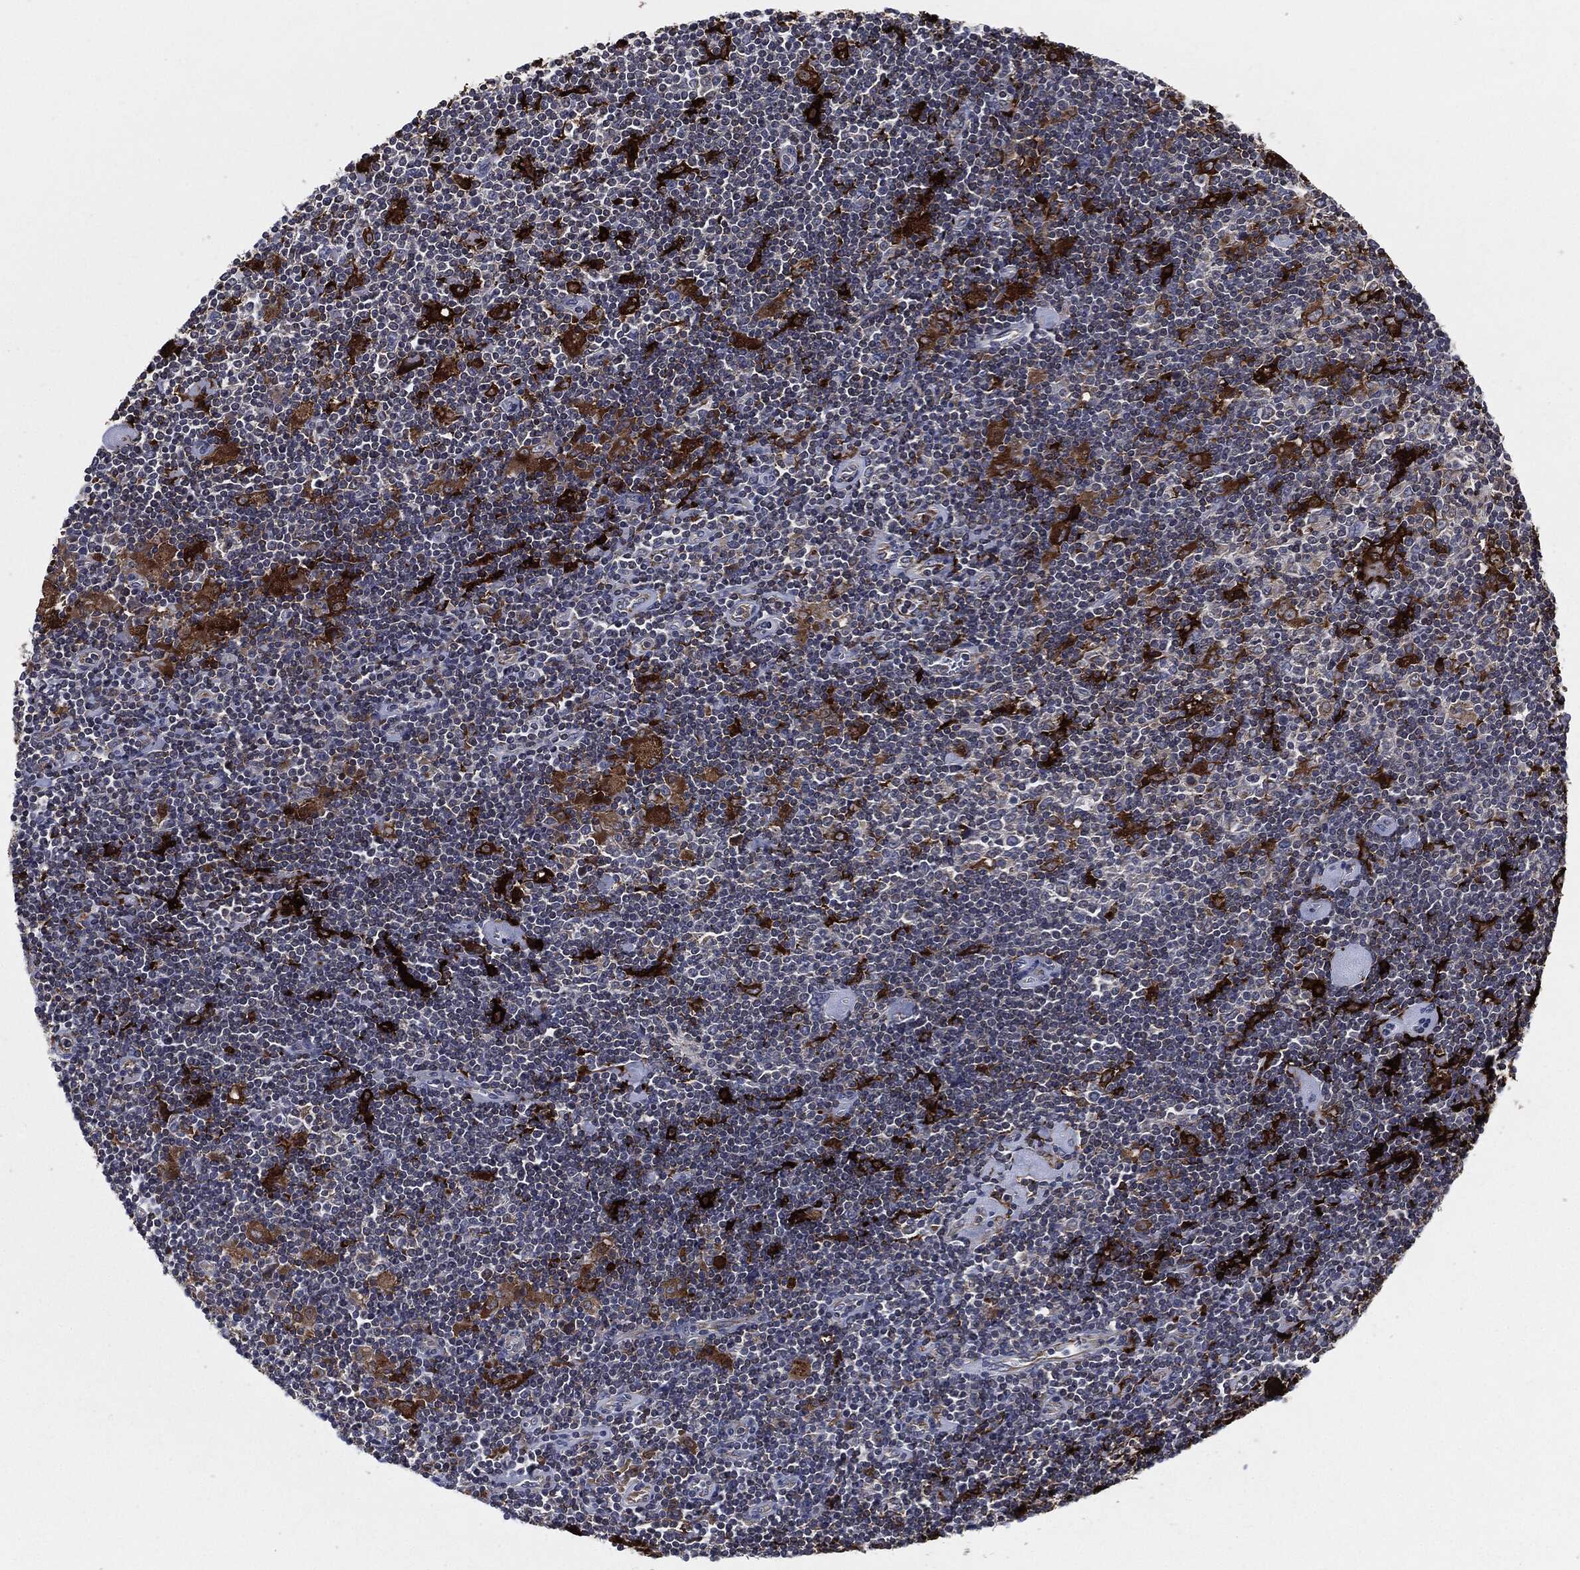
{"staining": {"intensity": "strong", "quantity": "25%-75%", "location": "cytoplasmic/membranous"}, "tissue": "lymphoma", "cell_type": "Tumor cells", "image_type": "cancer", "snomed": [{"axis": "morphology", "description": "Hodgkin's disease, NOS"}, {"axis": "topography", "description": "Lymph node"}], "caption": "An image of human lymphoma stained for a protein reveals strong cytoplasmic/membranous brown staining in tumor cells.", "gene": "TMEM11", "patient": {"sex": "male", "age": 40}}